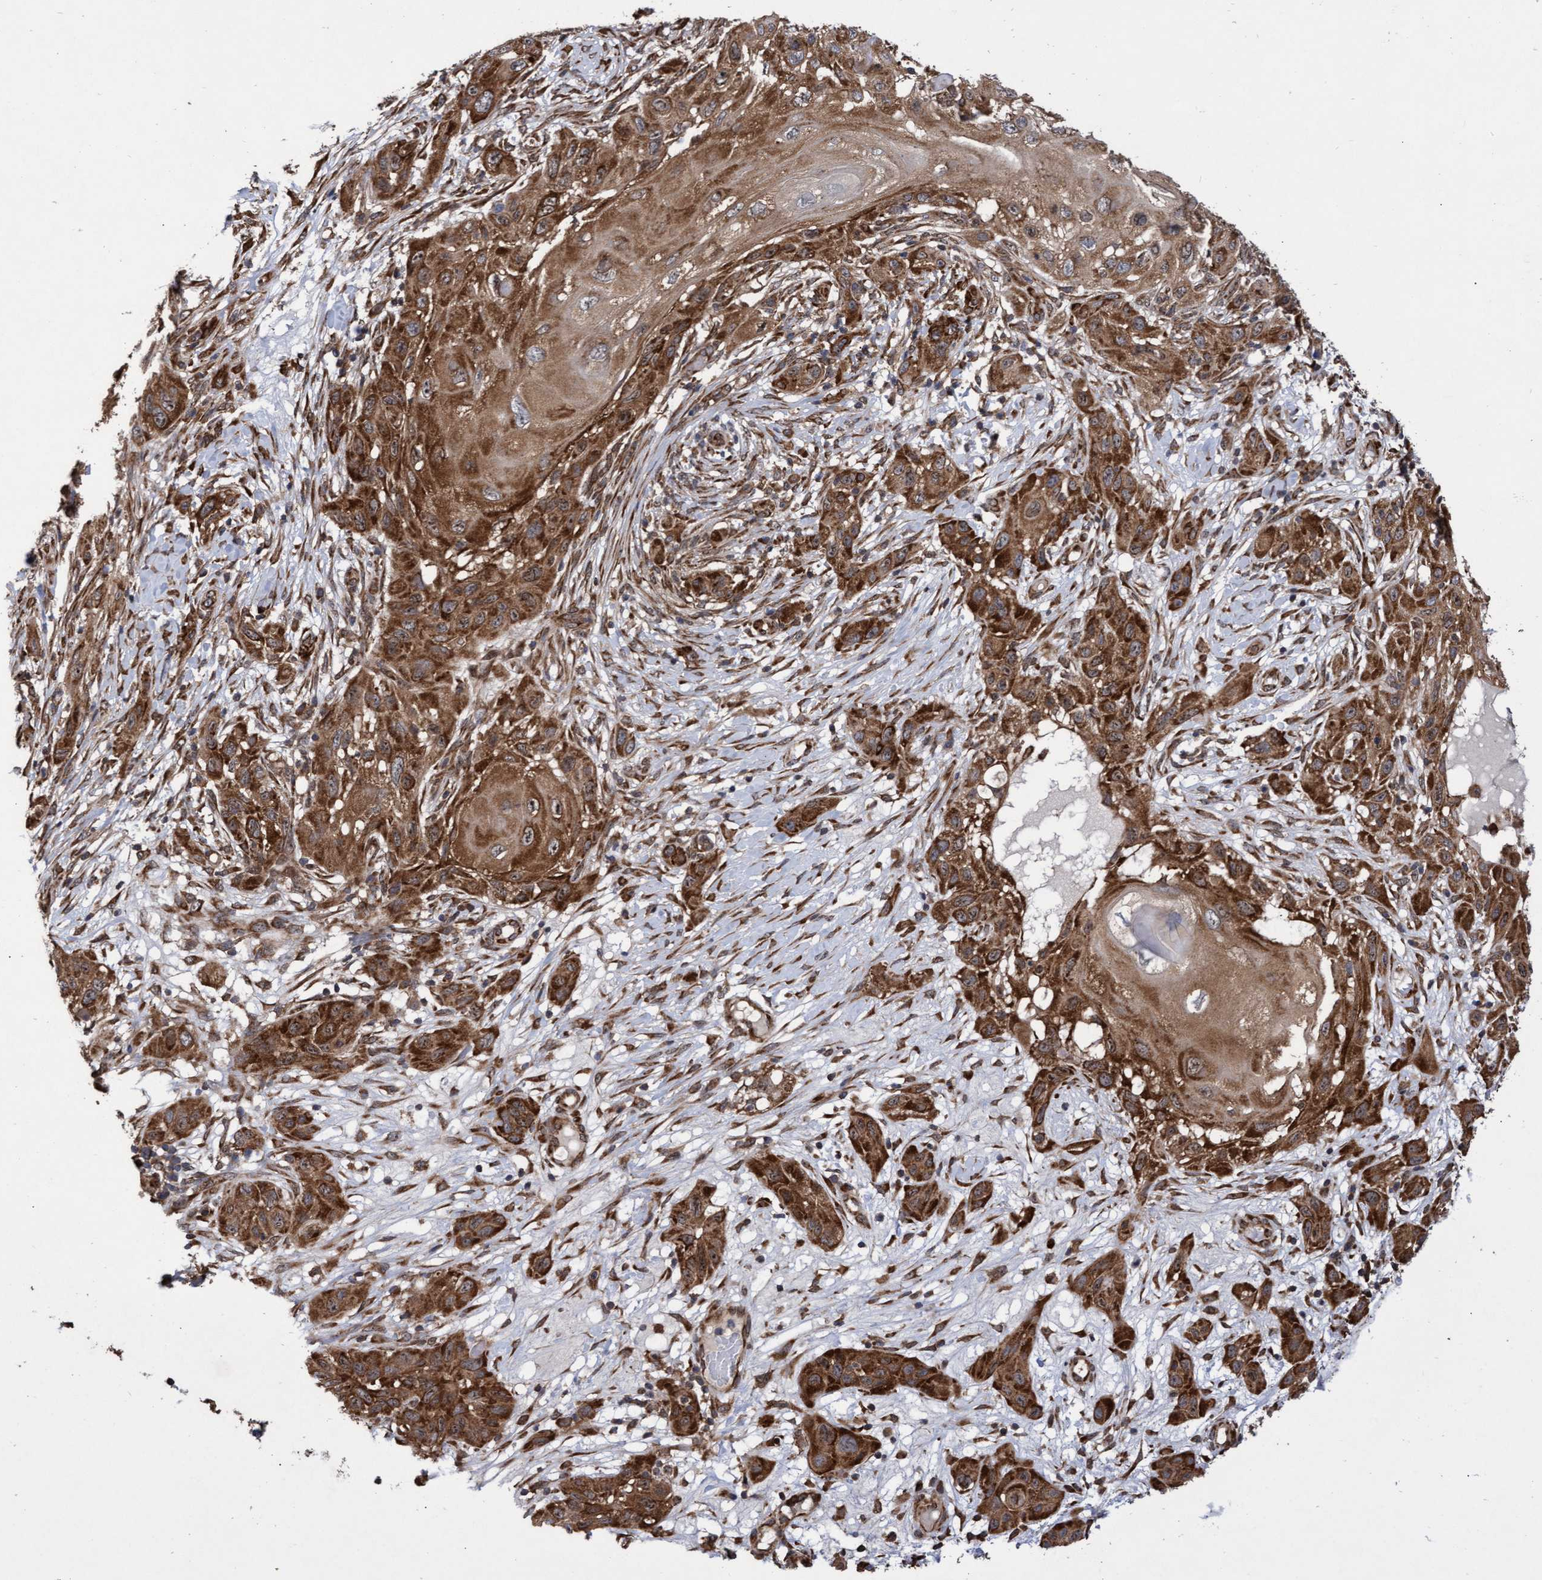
{"staining": {"intensity": "strong", "quantity": ">75%", "location": "cytoplasmic/membranous"}, "tissue": "skin cancer", "cell_type": "Tumor cells", "image_type": "cancer", "snomed": [{"axis": "morphology", "description": "Squamous cell carcinoma, NOS"}, {"axis": "topography", "description": "Skin"}], "caption": "Immunohistochemistry (IHC) of human squamous cell carcinoma (skin) reveals high levels of strong cytoplasmic/membranous staining in approximately >75% of tumor cells.", "gene": "ABCF2", "patient": {"sex": "female", "age": 96}}